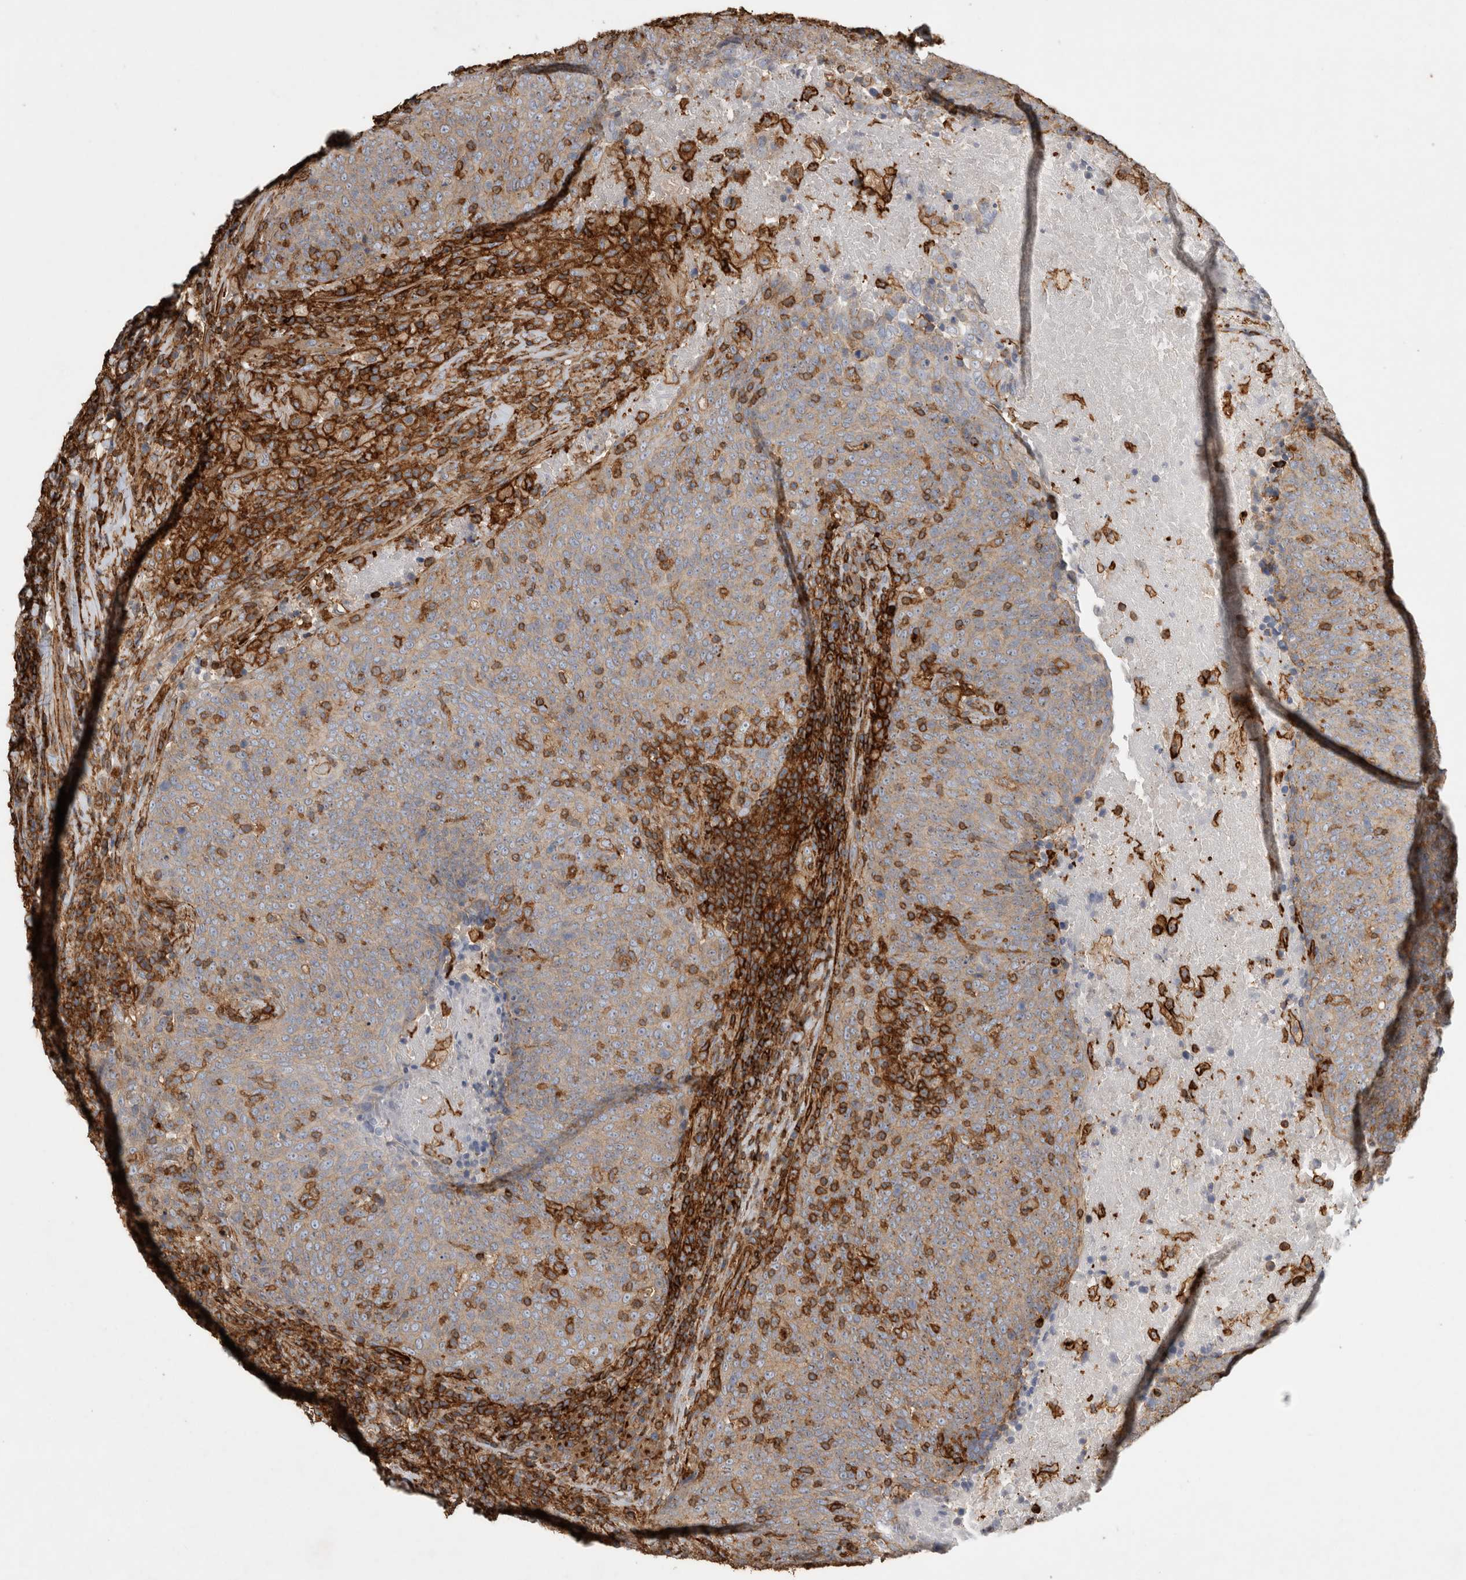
{"staining": {"intensity": "weak", "quantity": ">75%", "location": "cytoplasmic/membranous"}, "tissue": "head and neck cancer", "cell_type": "Tumor cells", "image_type": "cancer", "snomed": [{"axis": "morphology", "description": "Squamous cell carcinoma, NOS"}, {"axis": "morphology", "description": "Squamous cell carcinoma, metastatic, NOS"}, {"axis": "topography", "description": "Lymph node"}, {"axis": "topography", "description": "Head-Neck"}], "caption": "A brown stain highlights weak cytoplasmic/membranous staining of a protein in human head and neck cancer tumor cells. (brown staining indicates protein expression, while blue staining denotes nuclei).", "gene": "GPER1", "patient": {"sex": "male", "age": 62}}